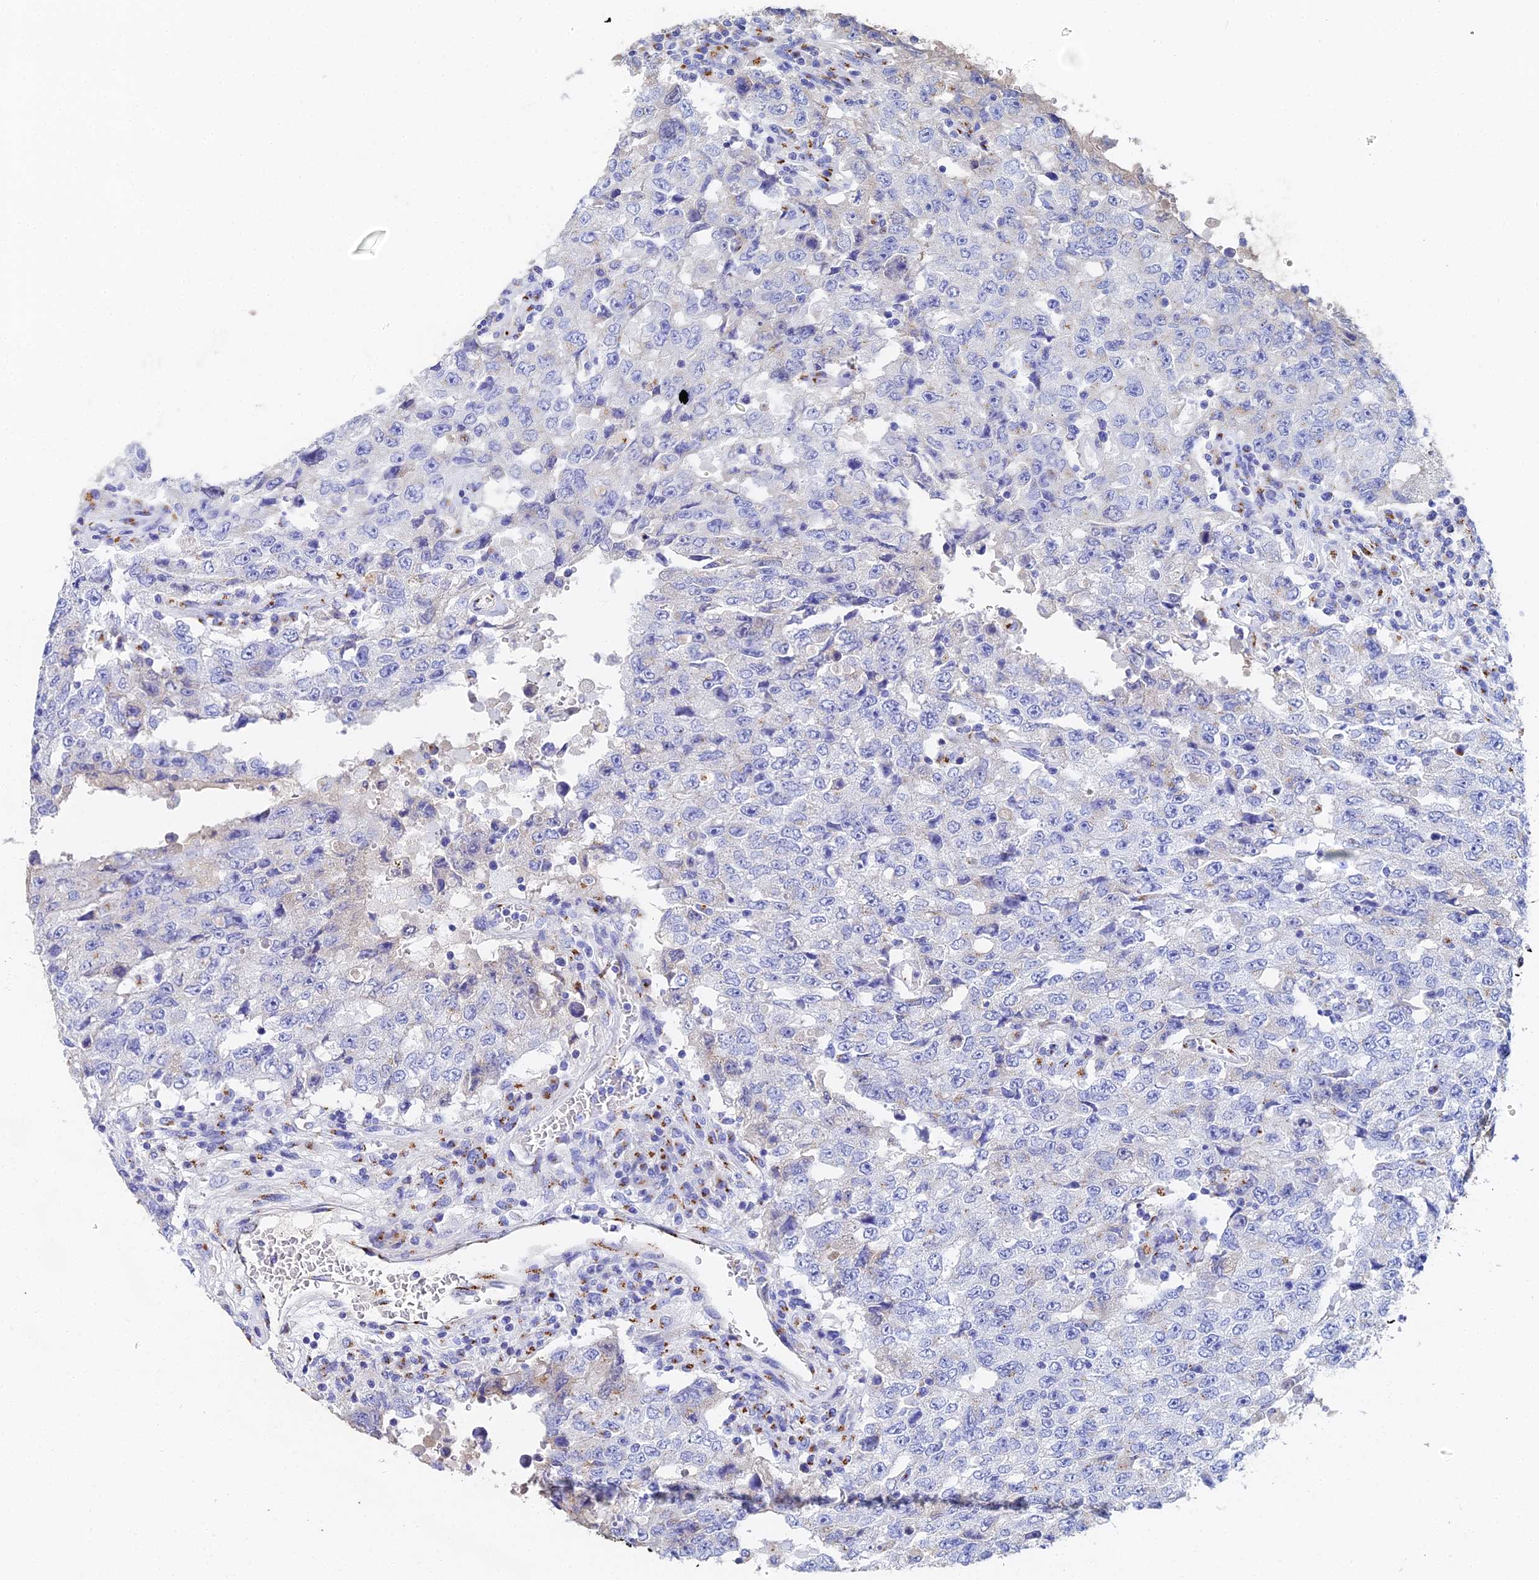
{"staining": {"intensity": "moderate", "quantity": "<25%", "location": "cytoplasmic/membranous"}, "tissue": "testis cancer", "cell_type": "Tumor cells", "image_type": "cancer", "snomed": [{"axis": "morphology", "description": "Carcinoma, Embryonal, NOS"}, {"axis": "topography", "description": "Testis"}], "caption": "Brown immunohistochemical staining in human testis cancer displays moderate cytoplasmic/membranous expression in approximately <25% of tumor cells. (DAB IHC, brown staining for protein, blue staining for nuclei).", "gene": "ENSG00000268674", "patient": {"sex": "male", "age": 26}}